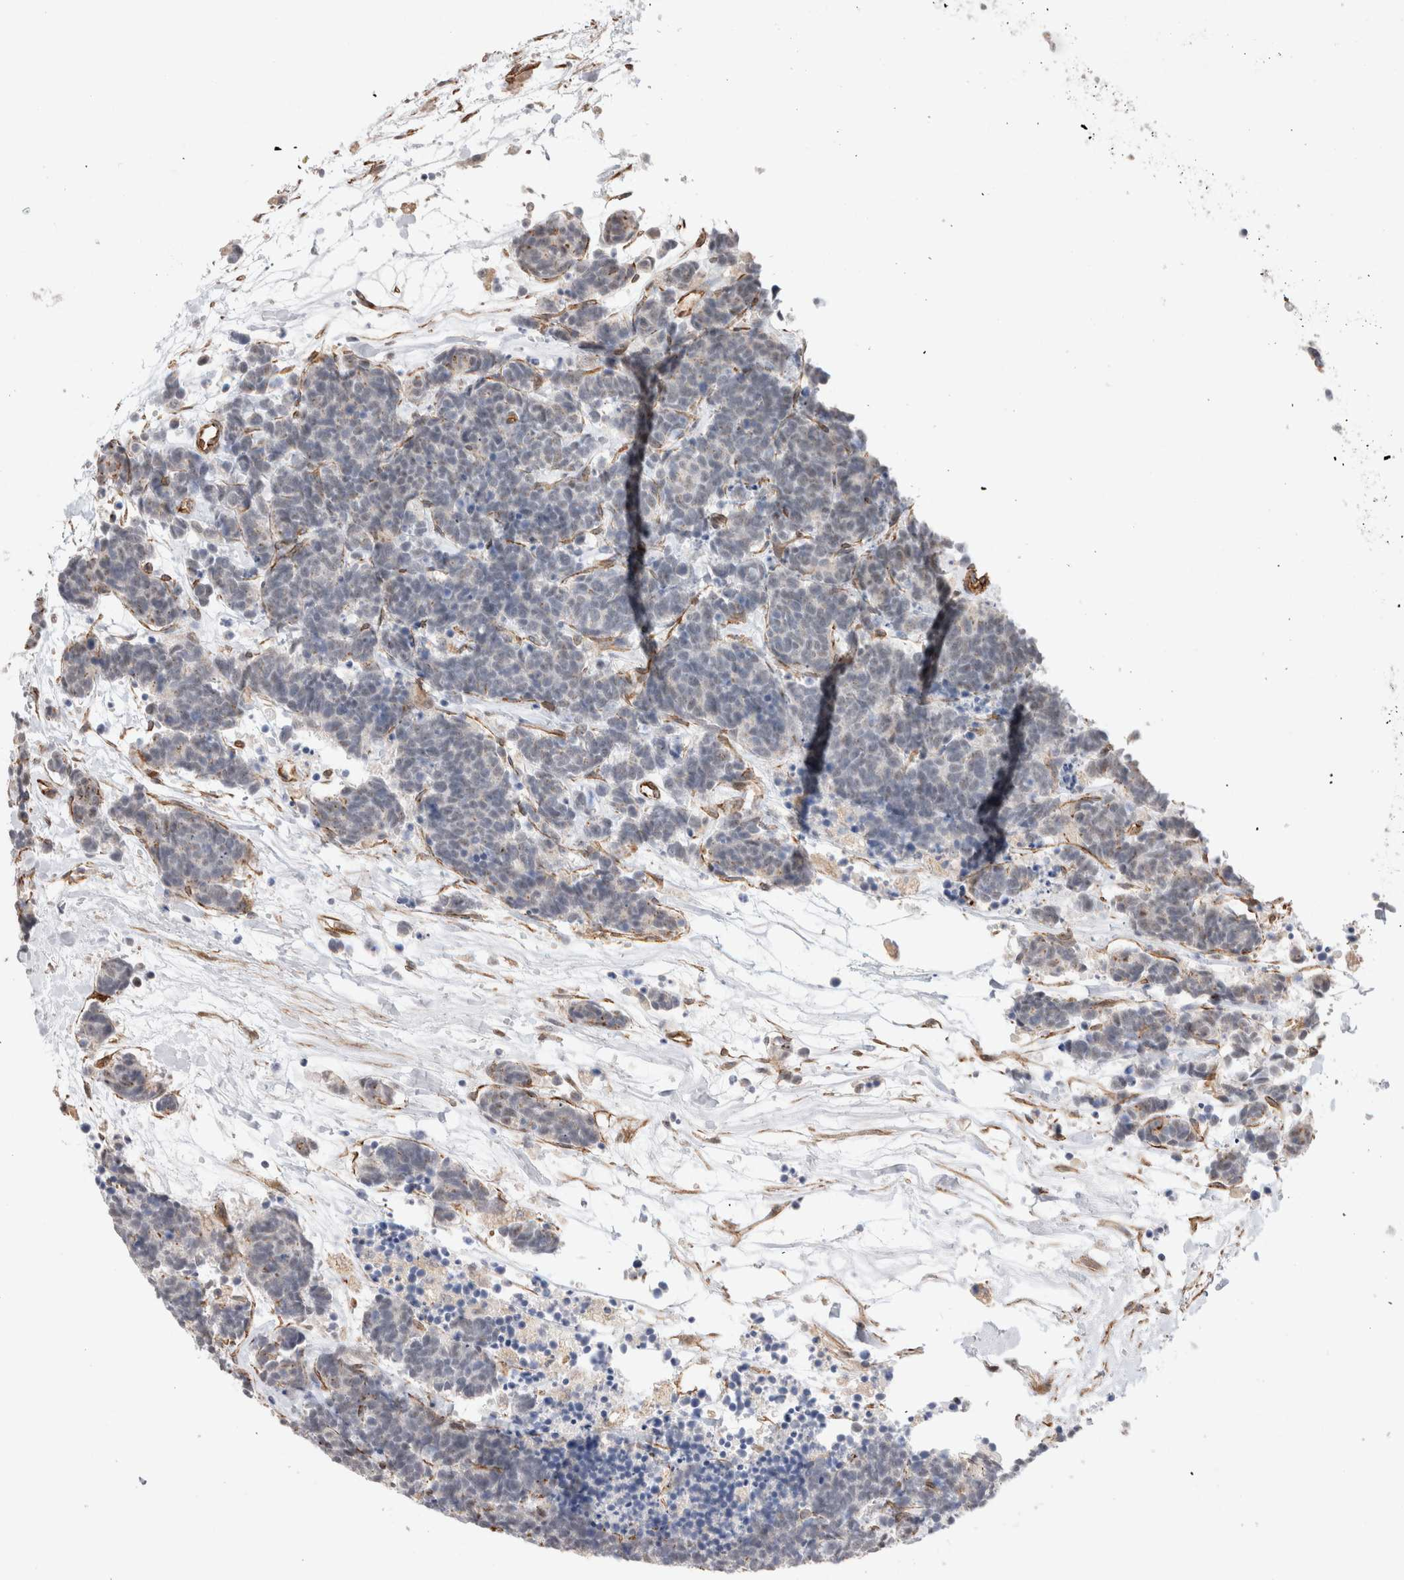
{"staining": {"intensity": "weak", "quantity": "<25%", "location": "cytoplasmic/membranous"}, "tissue": "carcinoid", "cell_type": "Tumor cells", "image_type": "cancer", "snomed": [{"axis": "morphology", "description": "Carcinoma, NOS"}, {"axis": "morphology", "description": "Carcinoid, malignant, NOS"}, {"axis": "topography", "description": "Urinary bladder"}], "caption": "The micrograph shows no staining of tumor cells in carcinoid.", "gene": "CAAP1", "patient": {"sex": "male", "age": 57}}